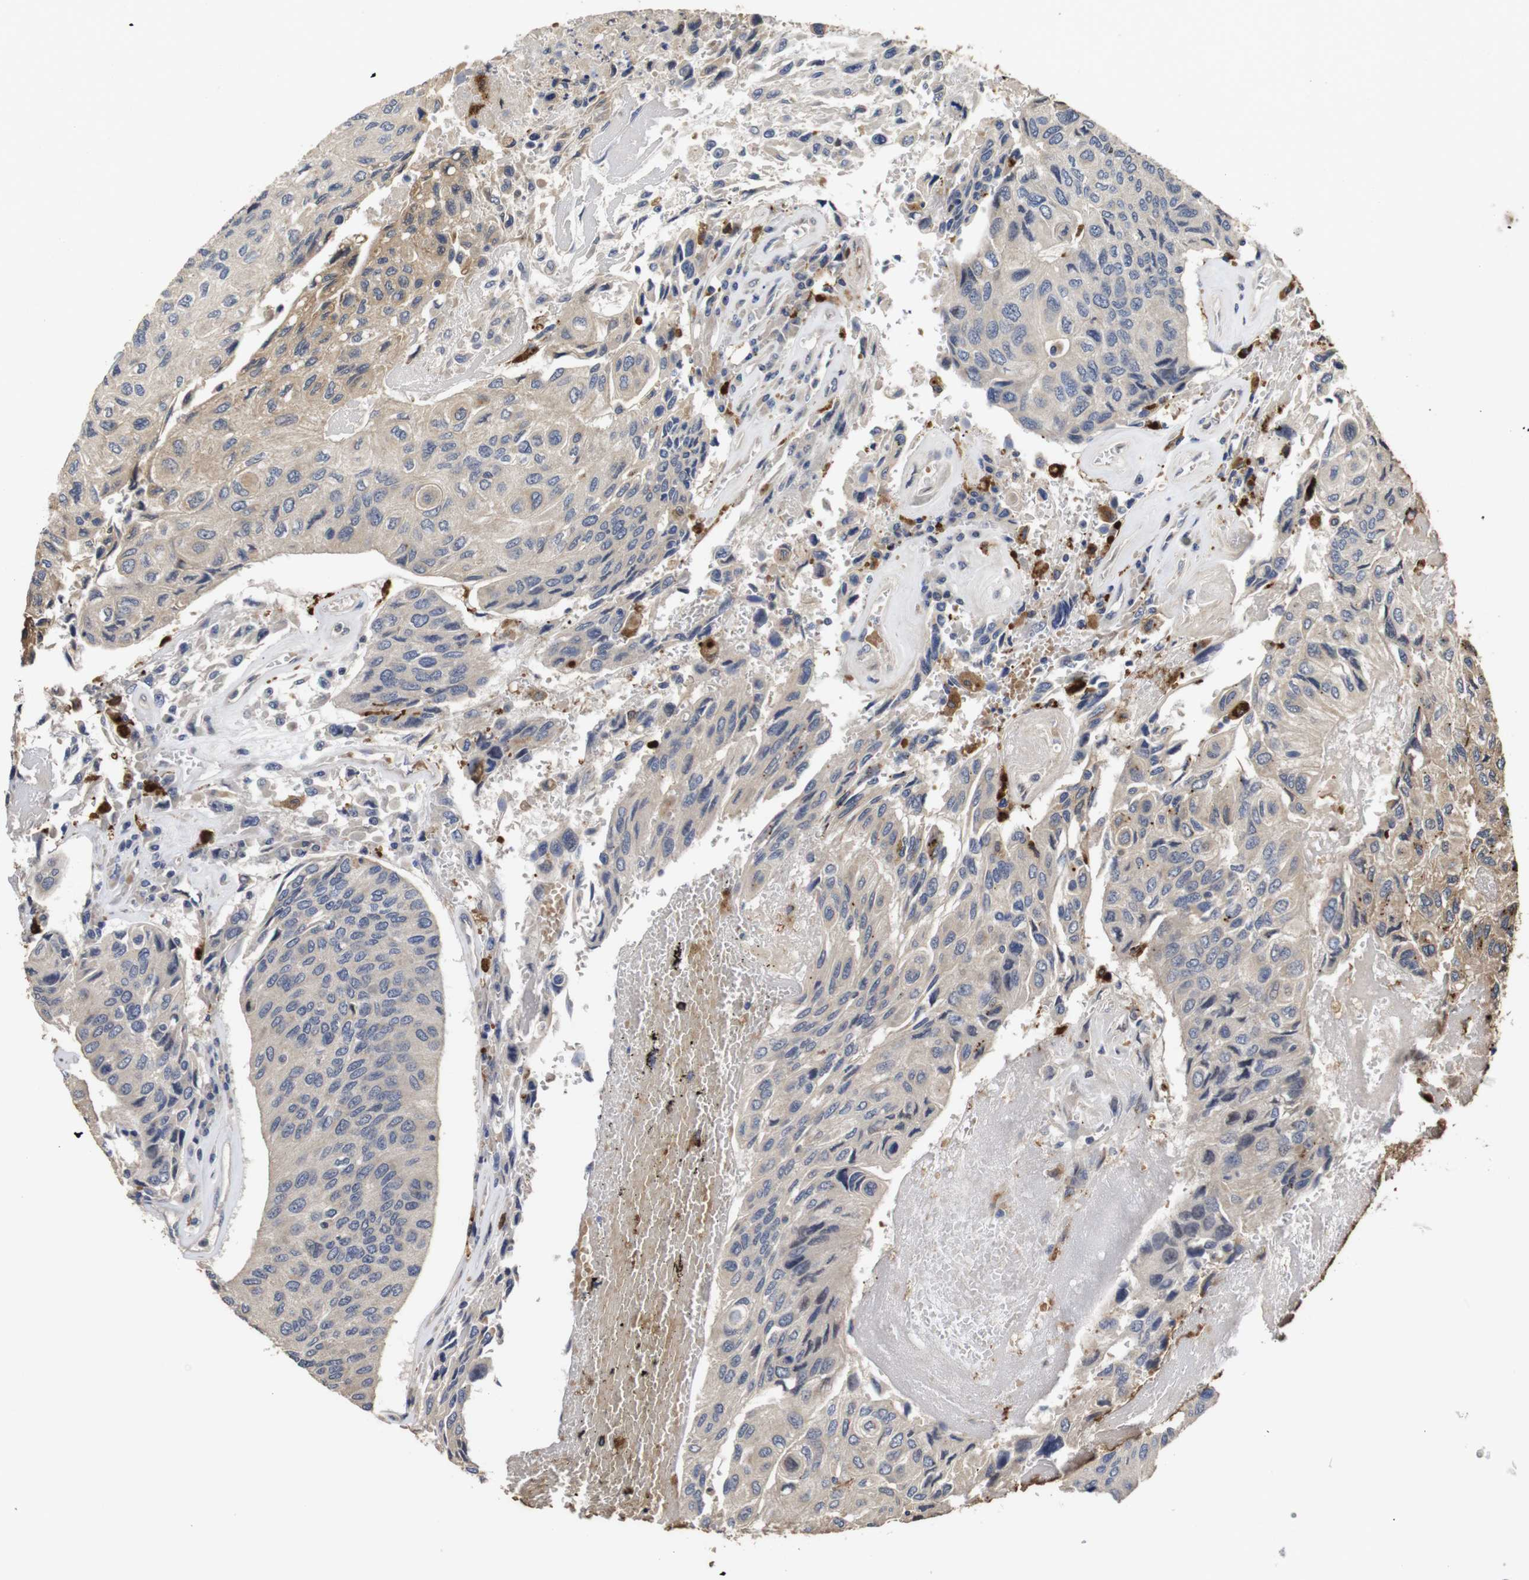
{"staining": {"intensity": "moderate", "quantity": "<25%", "location": "cytoplasmic/membranous"}, "tissue": "urothelial cancer", "cell_type": "Tumor cells", "image_type": "cancer", "snomed": [{"axis": "morphology", "description": "Urothelial carcinoma, High grade"}, {"axis": "topography", "description": "Urinary bladder"}], "caption": "Tumor cells show moderate cytoplasmic/membranous expression in approximately <25% of cells in high-grade urothelial carcinoma.", "gene": "PTPN14", "patient": {"sex": "female", "age": 85}}